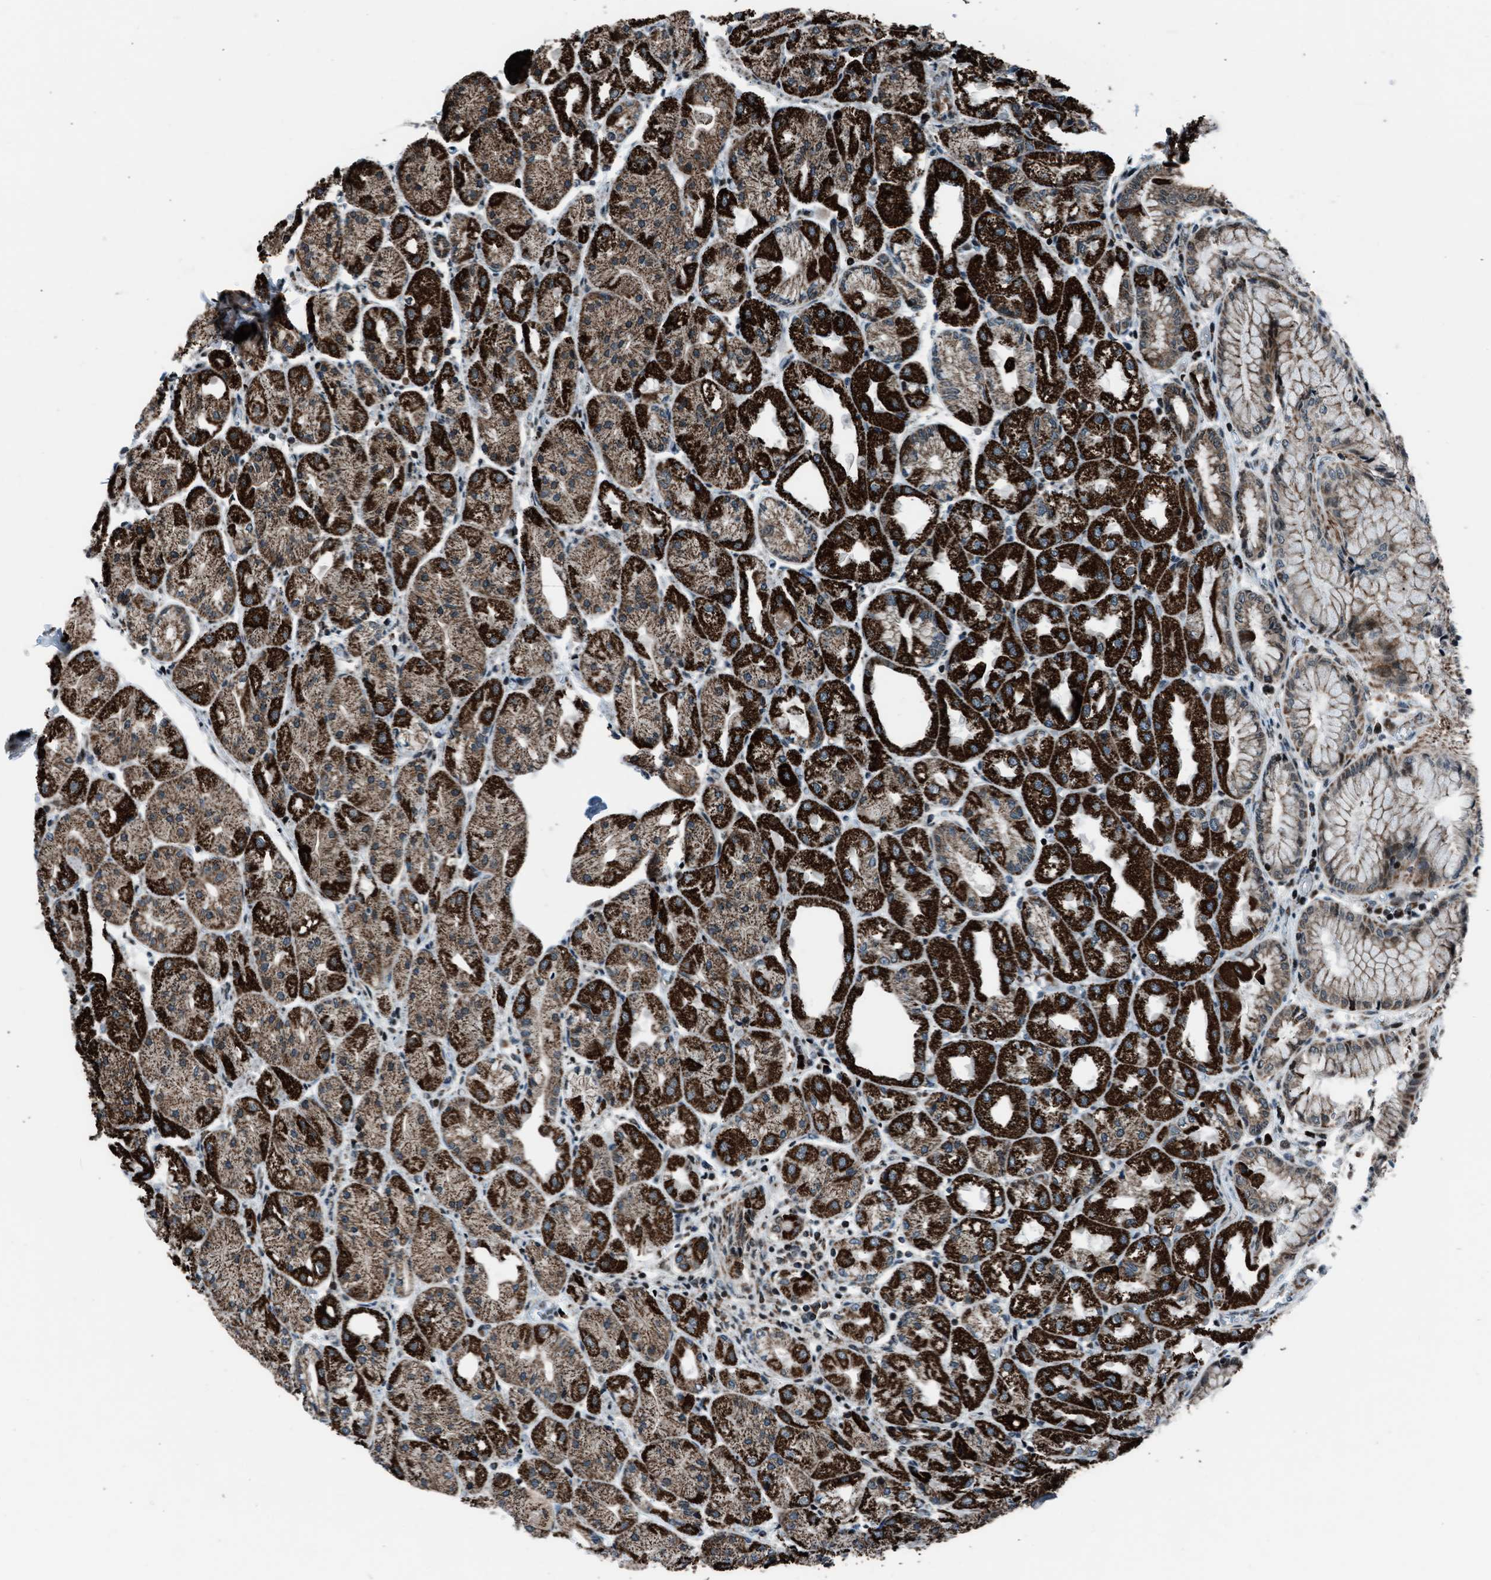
{"staining": {"intensity": "strong", "quantity": "25%-75%", "location": "cytoplasmic/membranous"}, "tissue": "stomach", "cell_type": "Glandular cells", "image_type": "normal", "snomed": [{"axis": "morphology", "description": "Normal tissue, NOS"}, {"axis": "topography", "description": "Stomach, upper"}], "caption": "A high amount of strong cytoplasmic/membranous positivity is seen in about 25%-75% of glandular cells in normal stomach. (Stains: DAB (3,3'-diaminobenzidine) in brown, nuclei in blue, Microscopy: brightfield microscopy at high magnification).", "gene": "MORC3", "patient": {"sex": "male", "age": 72}}